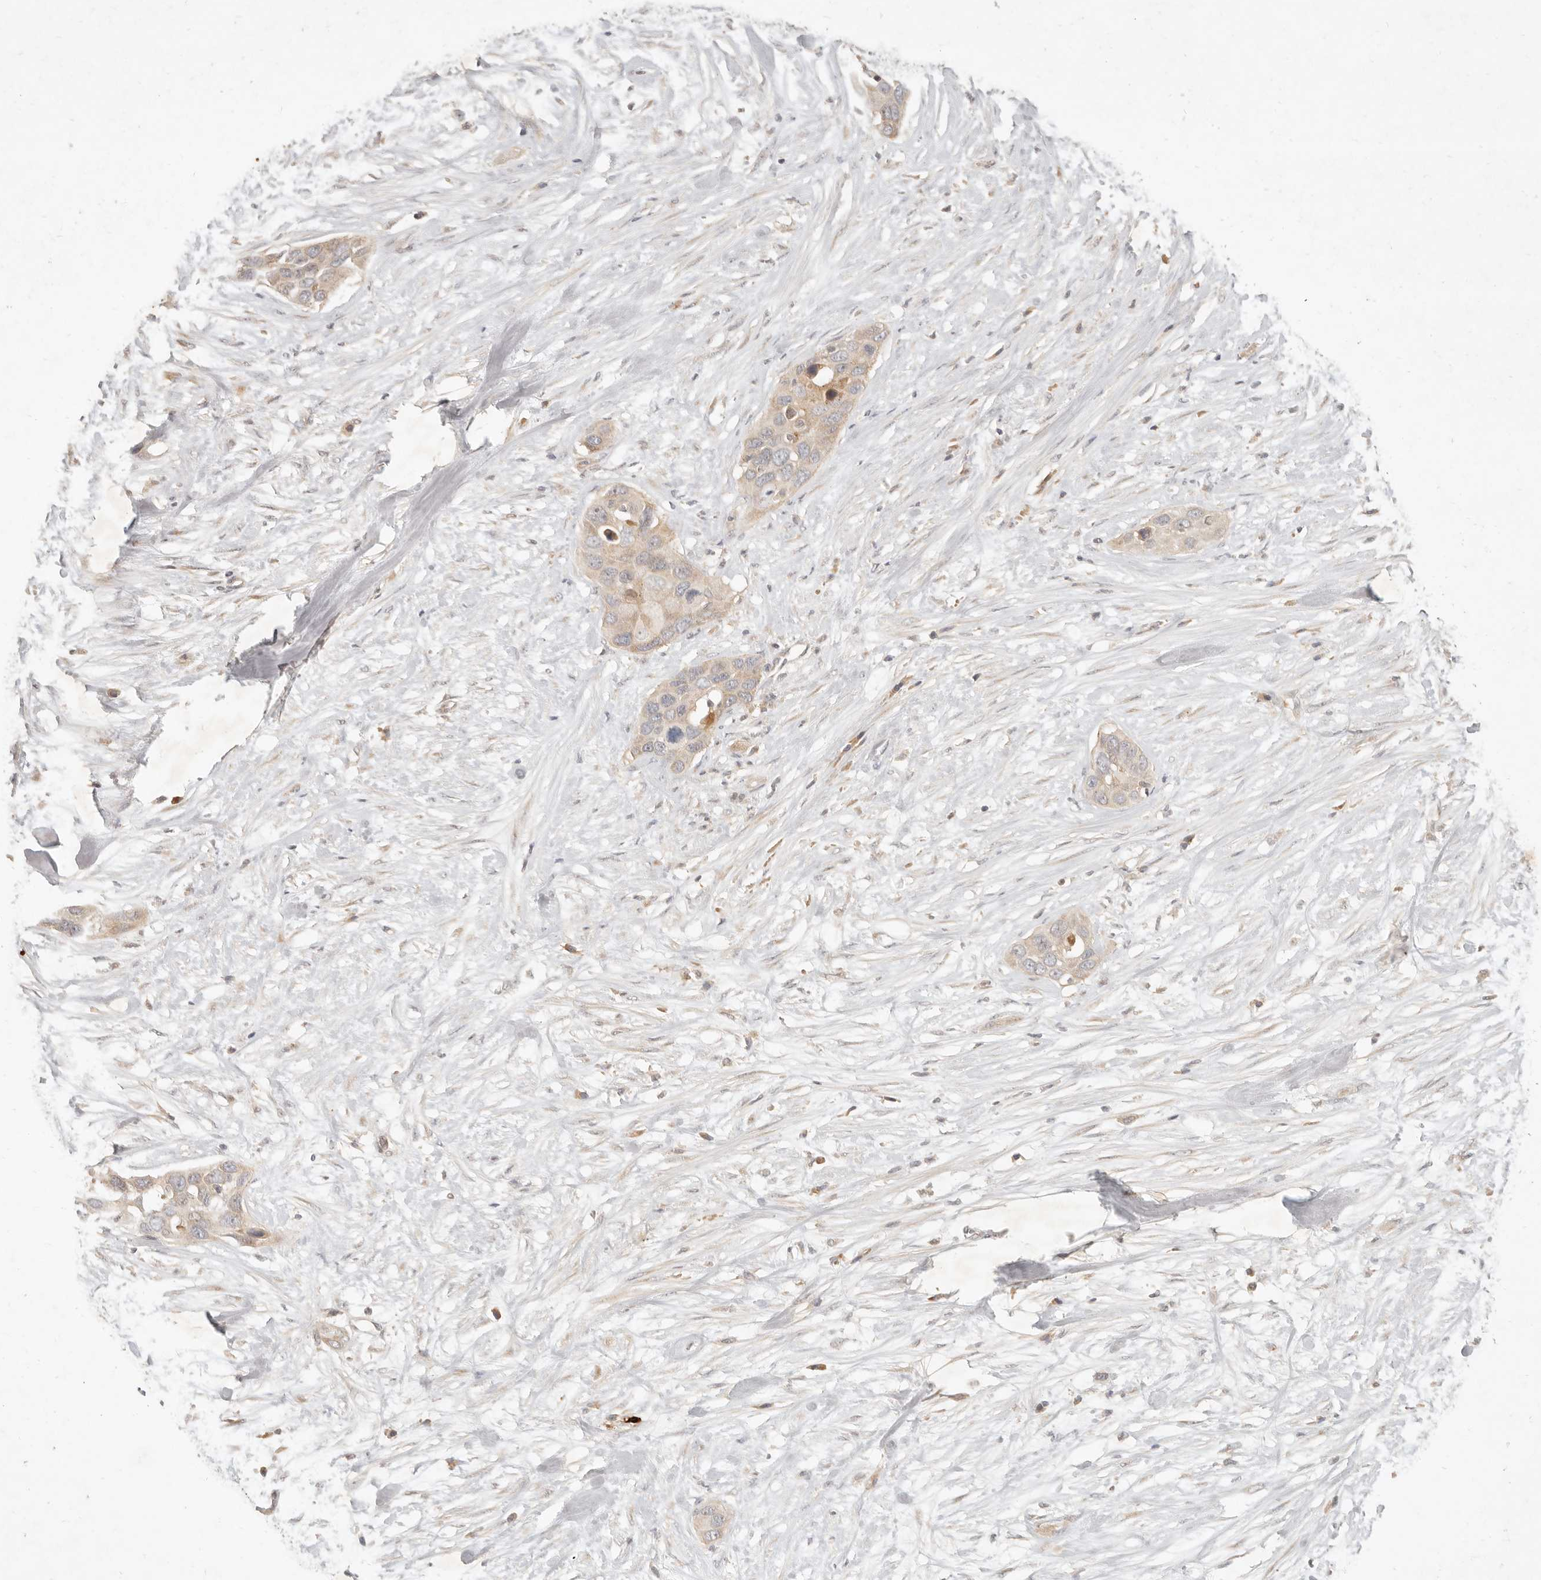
{"staining": {"intensity": "weak", "quantity": ">75%", "location": "cytoplasmic/membranous"}, "tissue": "pancreatic cancer", "cell_type": "Tumor cells", "image_type": "cancer", "snomed": [{"axis": "morphology", "description": "Adenocarcinoma, NOS"}, {"axis": "topography", "description": "Pancreas"}], "caption": "A photomicrograph of pancreatic cancer stained for a protein displays weak cytoplasmic/membranous brown staining in tumor cells. Nuclei are stained in blue.", "gene": "UBXN11", "patient": {"sex": "female", "age": 60}}